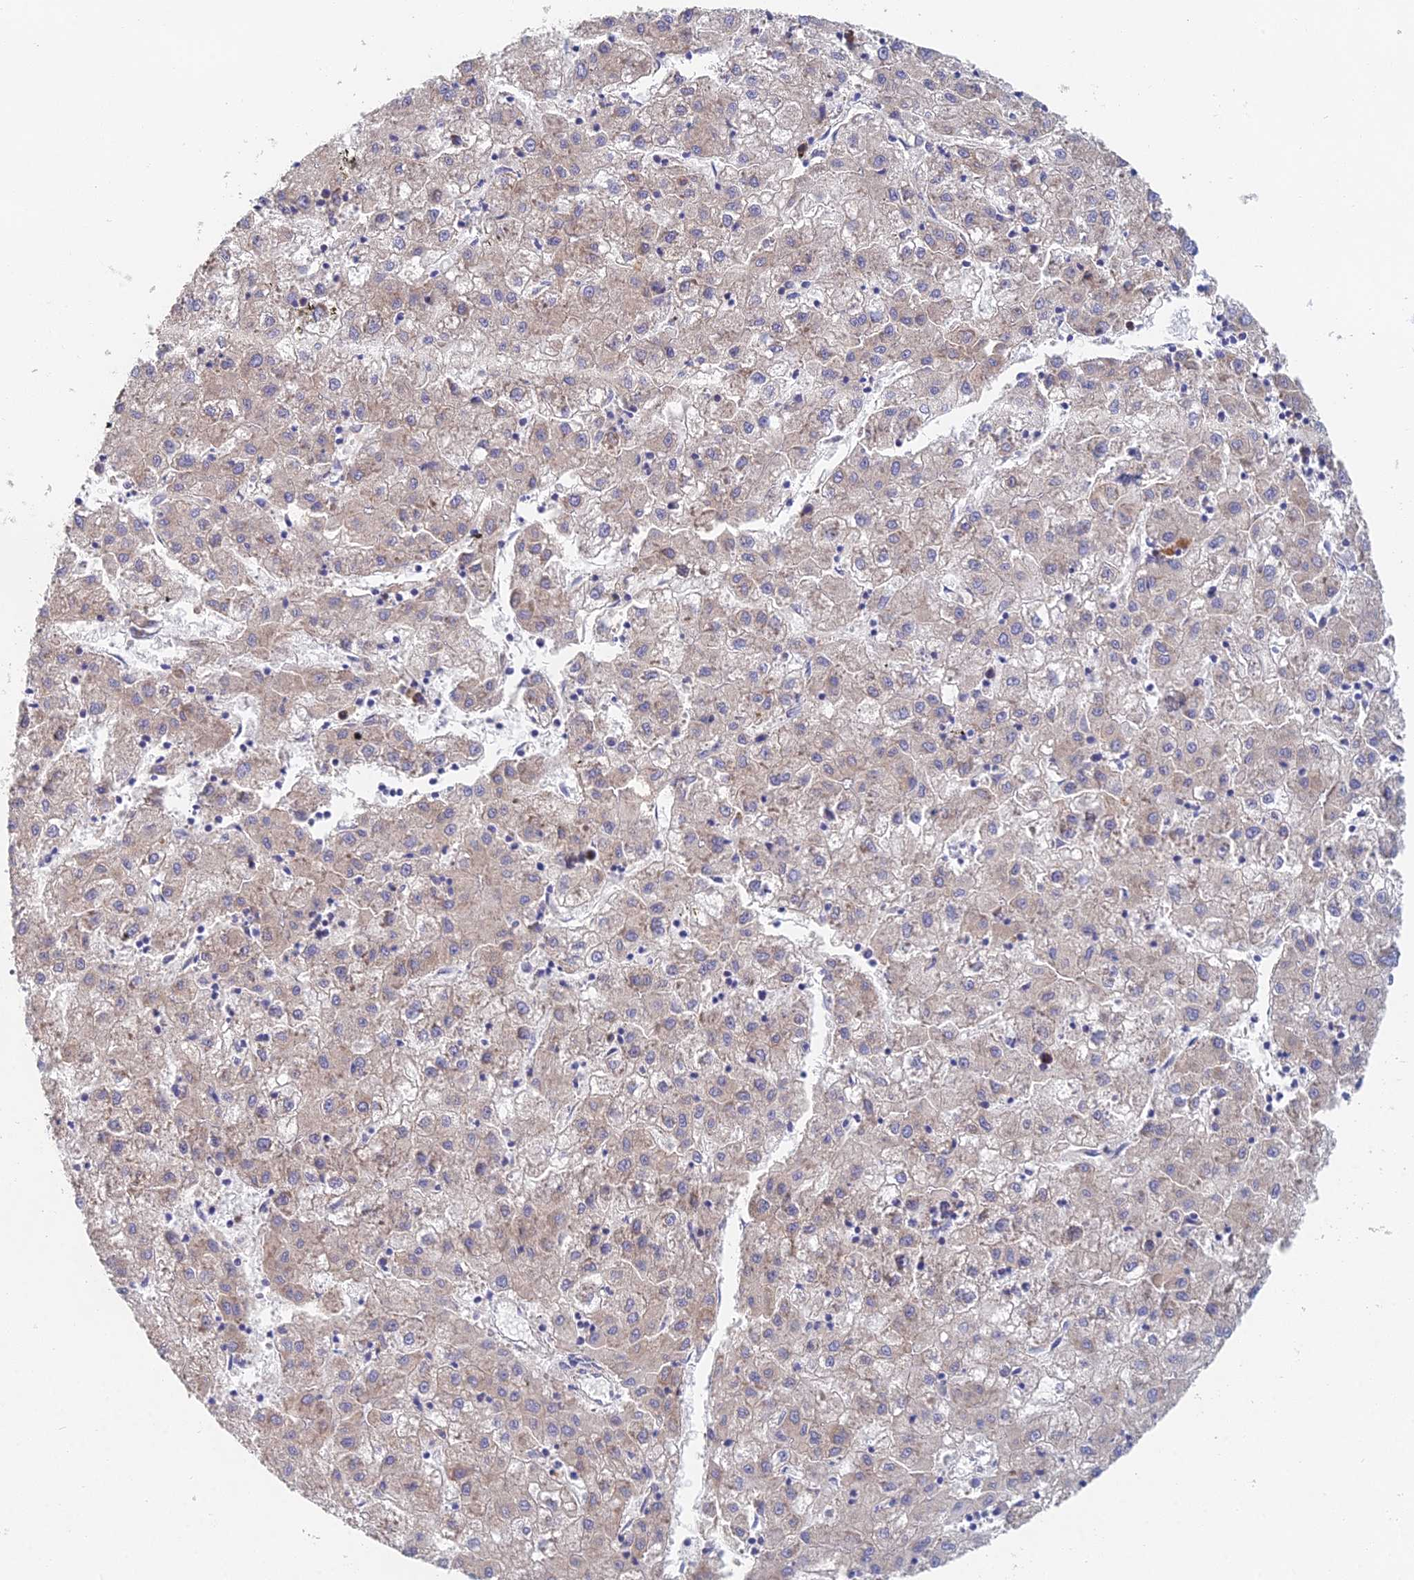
{"staining": {"intensity": "weak", "quantity": "25%-75%", "location": "cytoplasmic/membranous"}, "tissue": "liver cancer", "cell_type": "Tumor cells", "image_type": "cancer", "snomed": [{"axis": "morphology", "description": "Carcinoma, Hepatocellular, NOS"}, {"axis": "topography", "description": "Liver"}], "caption": "Protein analysis of hepatocellular carcinoma (liver) tissue displays weak cytoplasmic/membranous expression in about 25%-75% of tumor cells. (Brightfield microscopy of DAB IHC at high magnification).", "gene": "ELOF1", "patient": {"sex": "male", "age": 72}}